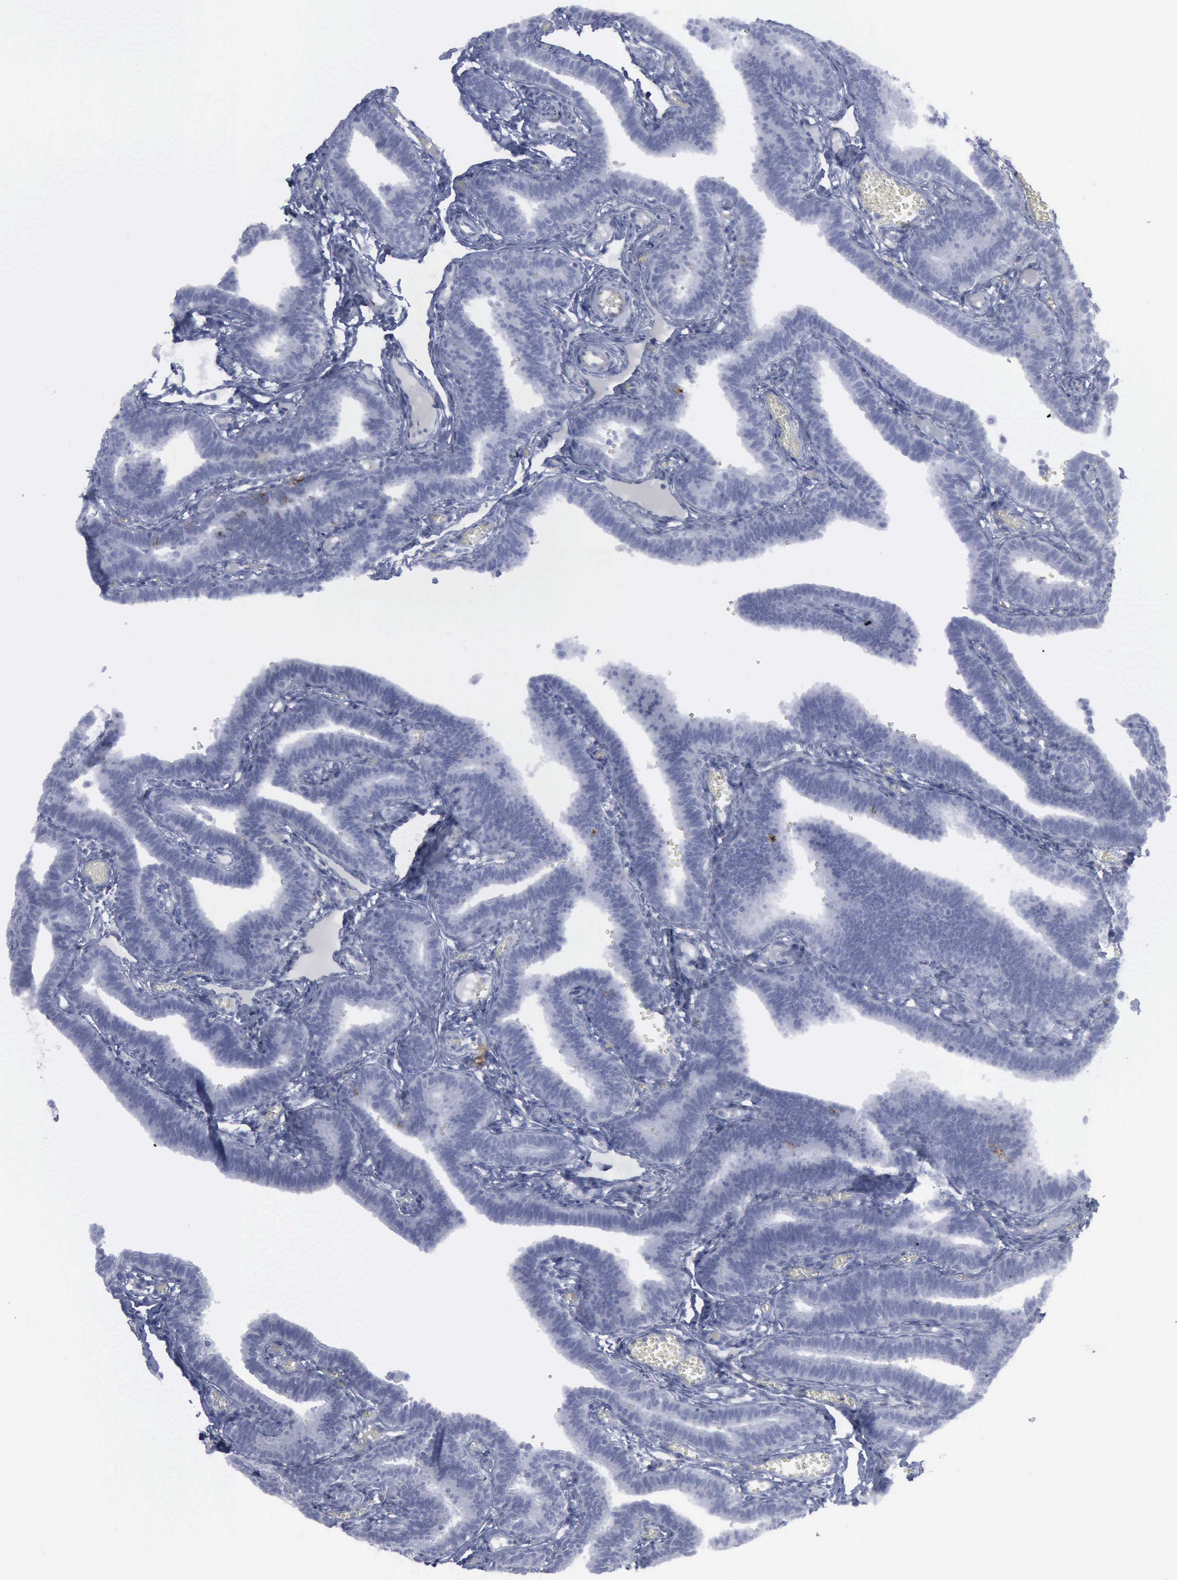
{"staining": {"intensity": "negative", "quantity": "none", "location": "none"}, "tissue": "fallopian tube", "cell_type": "Glandular cells", "image_type": "normal", "snomed": [{"axis": "morphology", "description": "Normal tissue, NOS"}, {"axis": "topography", "description": "Fallopian tube"}], "caption": "Image shows no significant protein expression in glandular cells of unremarkable fallopian tube.", "gene": "VCAM1", "patient": {"sex": "female", "age": 29}}